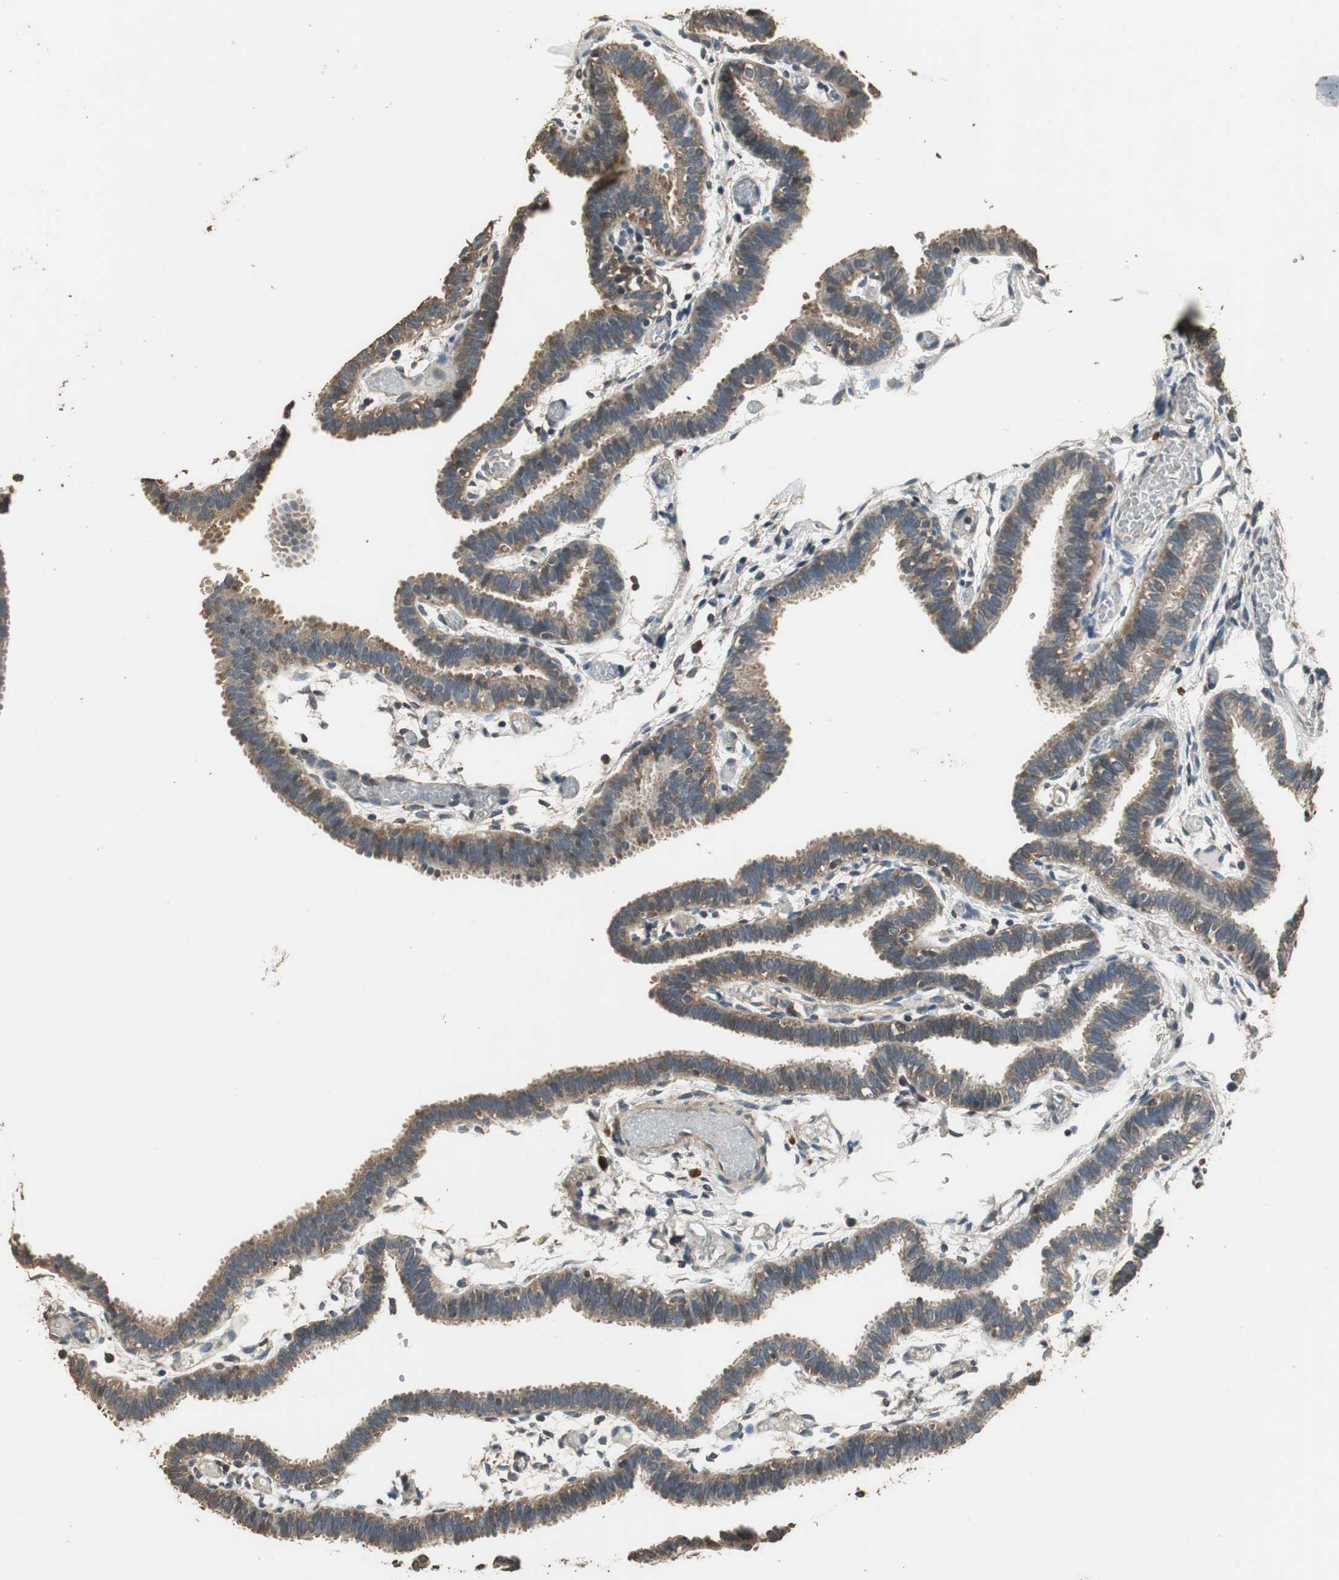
{"staining": {"intensity": "moderate", "quantity": ">75%", "location": "cytoplasmic/membranous"}, "tissue": "fallopian tube", "cell_type": "Glandular cells", "image_type": "normal", "snomed": [{"axis": "morphology", "description": "Normal tissue, NOS"}, {"axis": "topography", "description": "Fallopian tube"}], "caption": "Immunohistochemistry (IHC) (DAB) staining of benign human fallopian tube demonstrates moderate cytoplasmic/membranous protein staining in approximately >75% of glandular cells.", "gene": "TMPRSS4", "patient": {"sex": "female", "age": 29}}